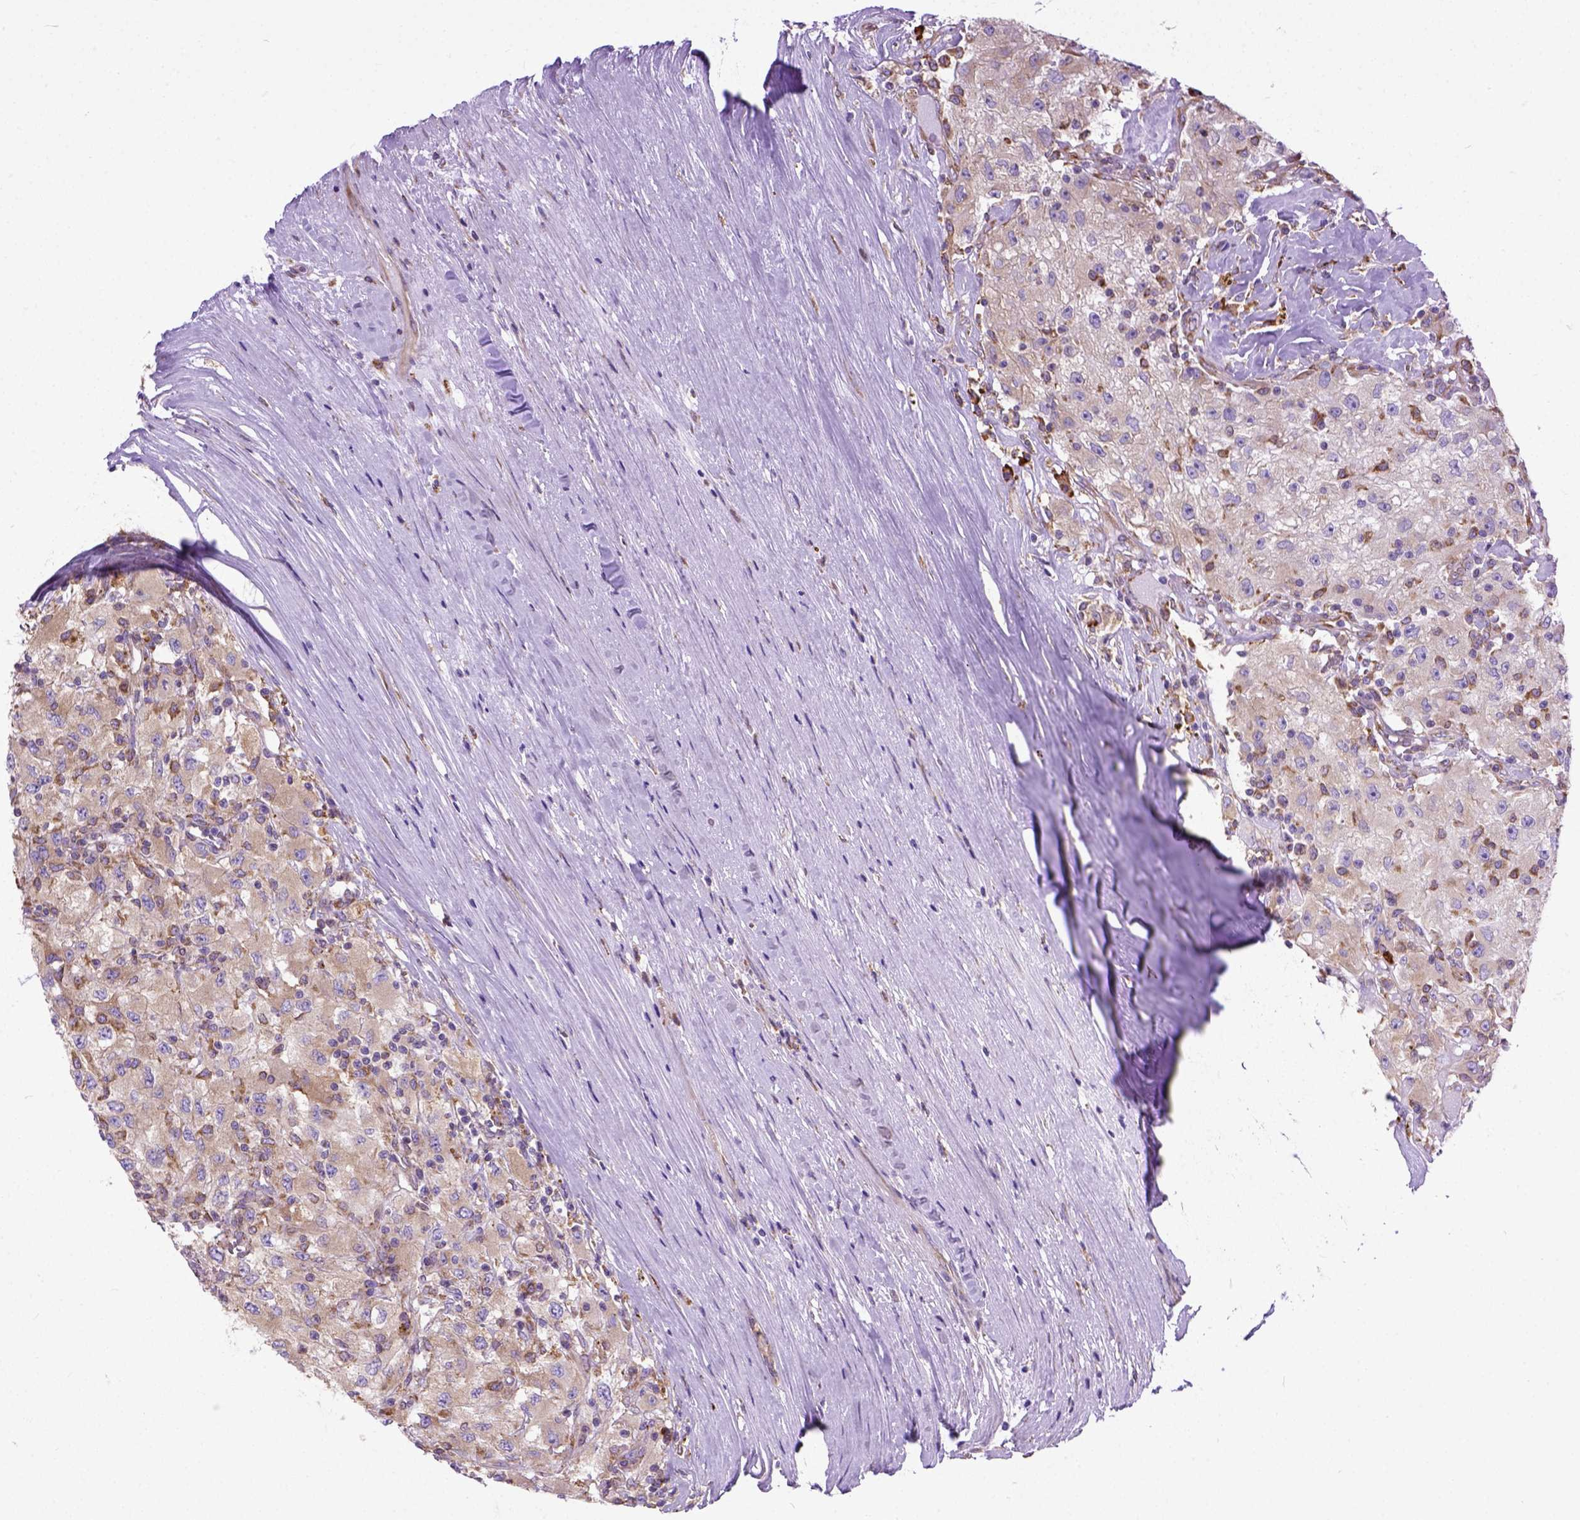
{"staining": {"intensity": "moderate", "quantity": ">75%", "location": "cytoplasmic/membranous"}, "tissue": "renal cancer", "cell_type": "Tumor cells", "image_type": "cancer", "snomed": [{"axis": "morphology", "description": "Adenocarcinoma, NOS"}, {"axis": "topography", "description": "Kidney"}], "caption": "The photomicrograph demonstrates immunohistochemical staining of adenocarcinoma (renal). There is moderate cytoplasmic/membranous staining is appreciated in about >75% of tumor cells.", "gene": "PLK4", "patient": {"sex": "female", "age": 67}}